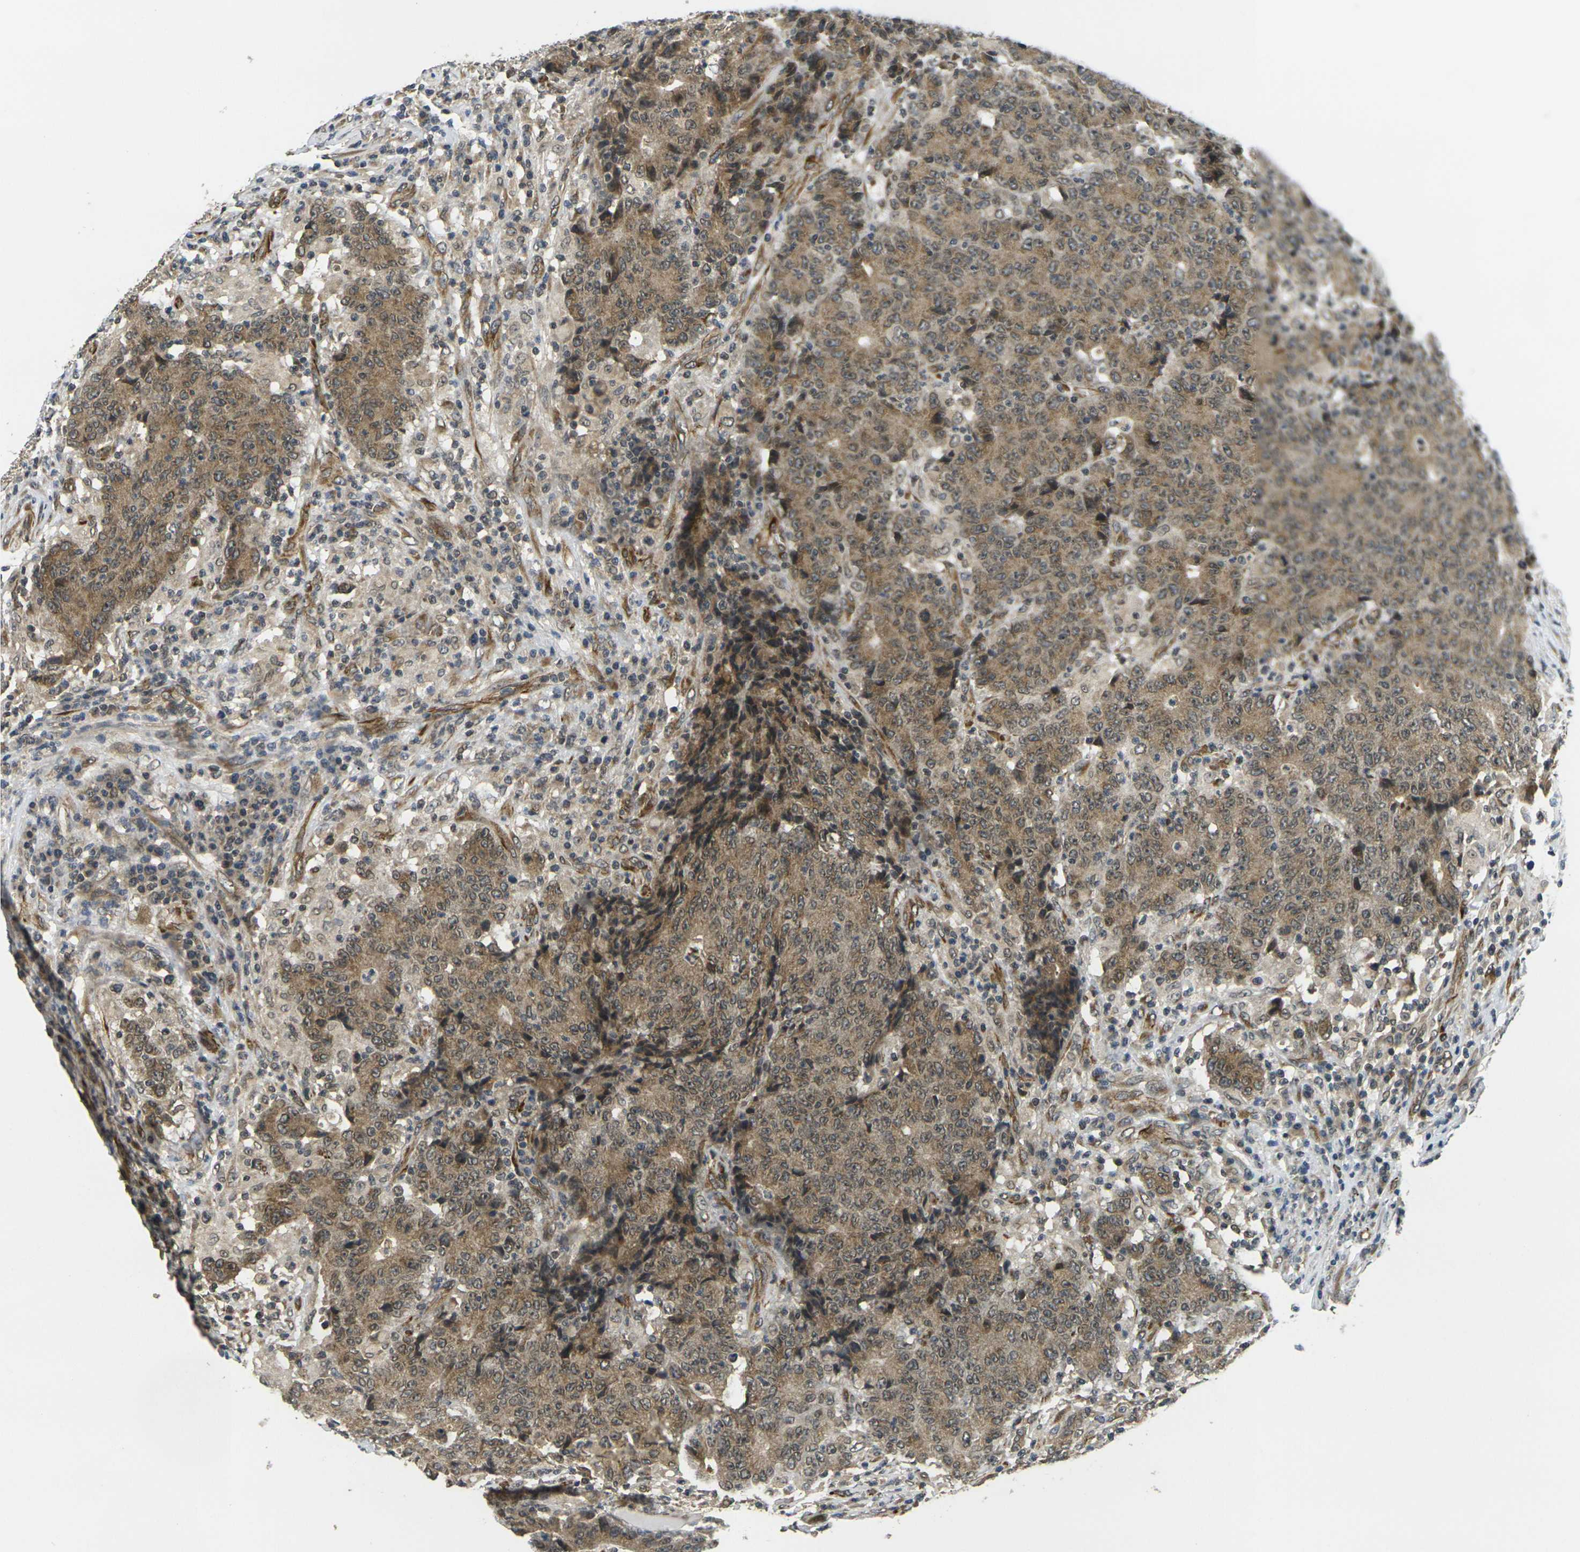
{"staining": {"intensity": "moderate", "quantity": ">75%", "location": "cytoplasmic/membranous"}, "tissue": "colorectal cancer", "cell_type": "Tumor cells", "image_type": "cancer", "snomed": [{"axis": "morphology", "description": "Normal tissue, NOS"}, {"axis": "morphology", "description": "Adenocarcinoma, NOS"}, {"axis": "topography", "description": "Colon"}], "caption": "Human colorectal cancer (adenocarcinoma) stained with a protein marker demonstrates moderate staining in tumor cells.", "gene": "FUT11", "patient": {"sex": "female", "age": 75}}